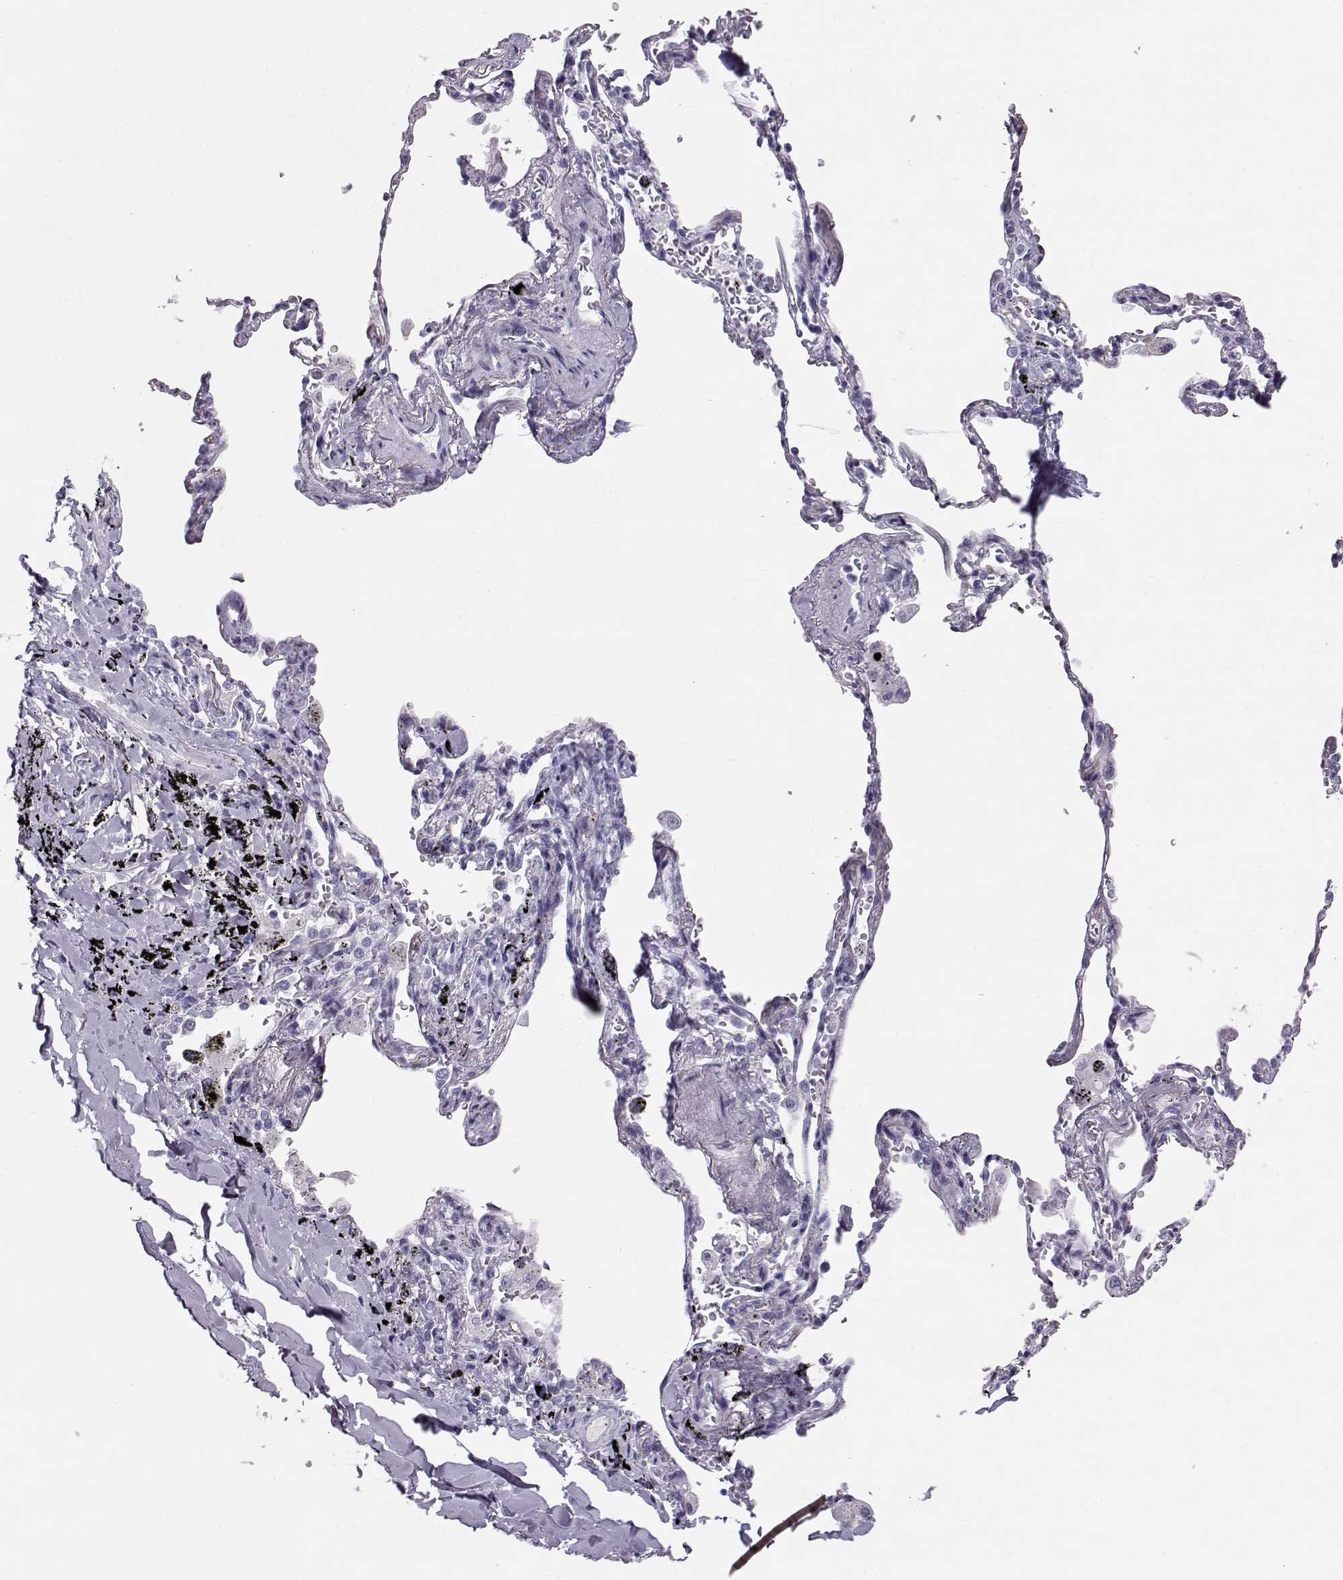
{"staining": {"intensity": "negative", "quantity": "none", "location": "none"}, "tissue": "soft tissue", "cell_type": "Fibroblasts", "image_type": "normal", "snomed": [{"axis": "morphology", "description": "Normal tissue, NOS"}, {"axis": "morphology", "description": "Adenocarcinoma, NOS"}, {"axis": "topography", "description": "Cartilage tissue"}, {"axis": "topography", "description": "Lung"}], "caption": "This is an immunohistochemistry histopathology image of normal soft tissue. There is no positivity in fibroblasts.", "gene": "RD3", "patient": {"sex": "male", "age": 59}}